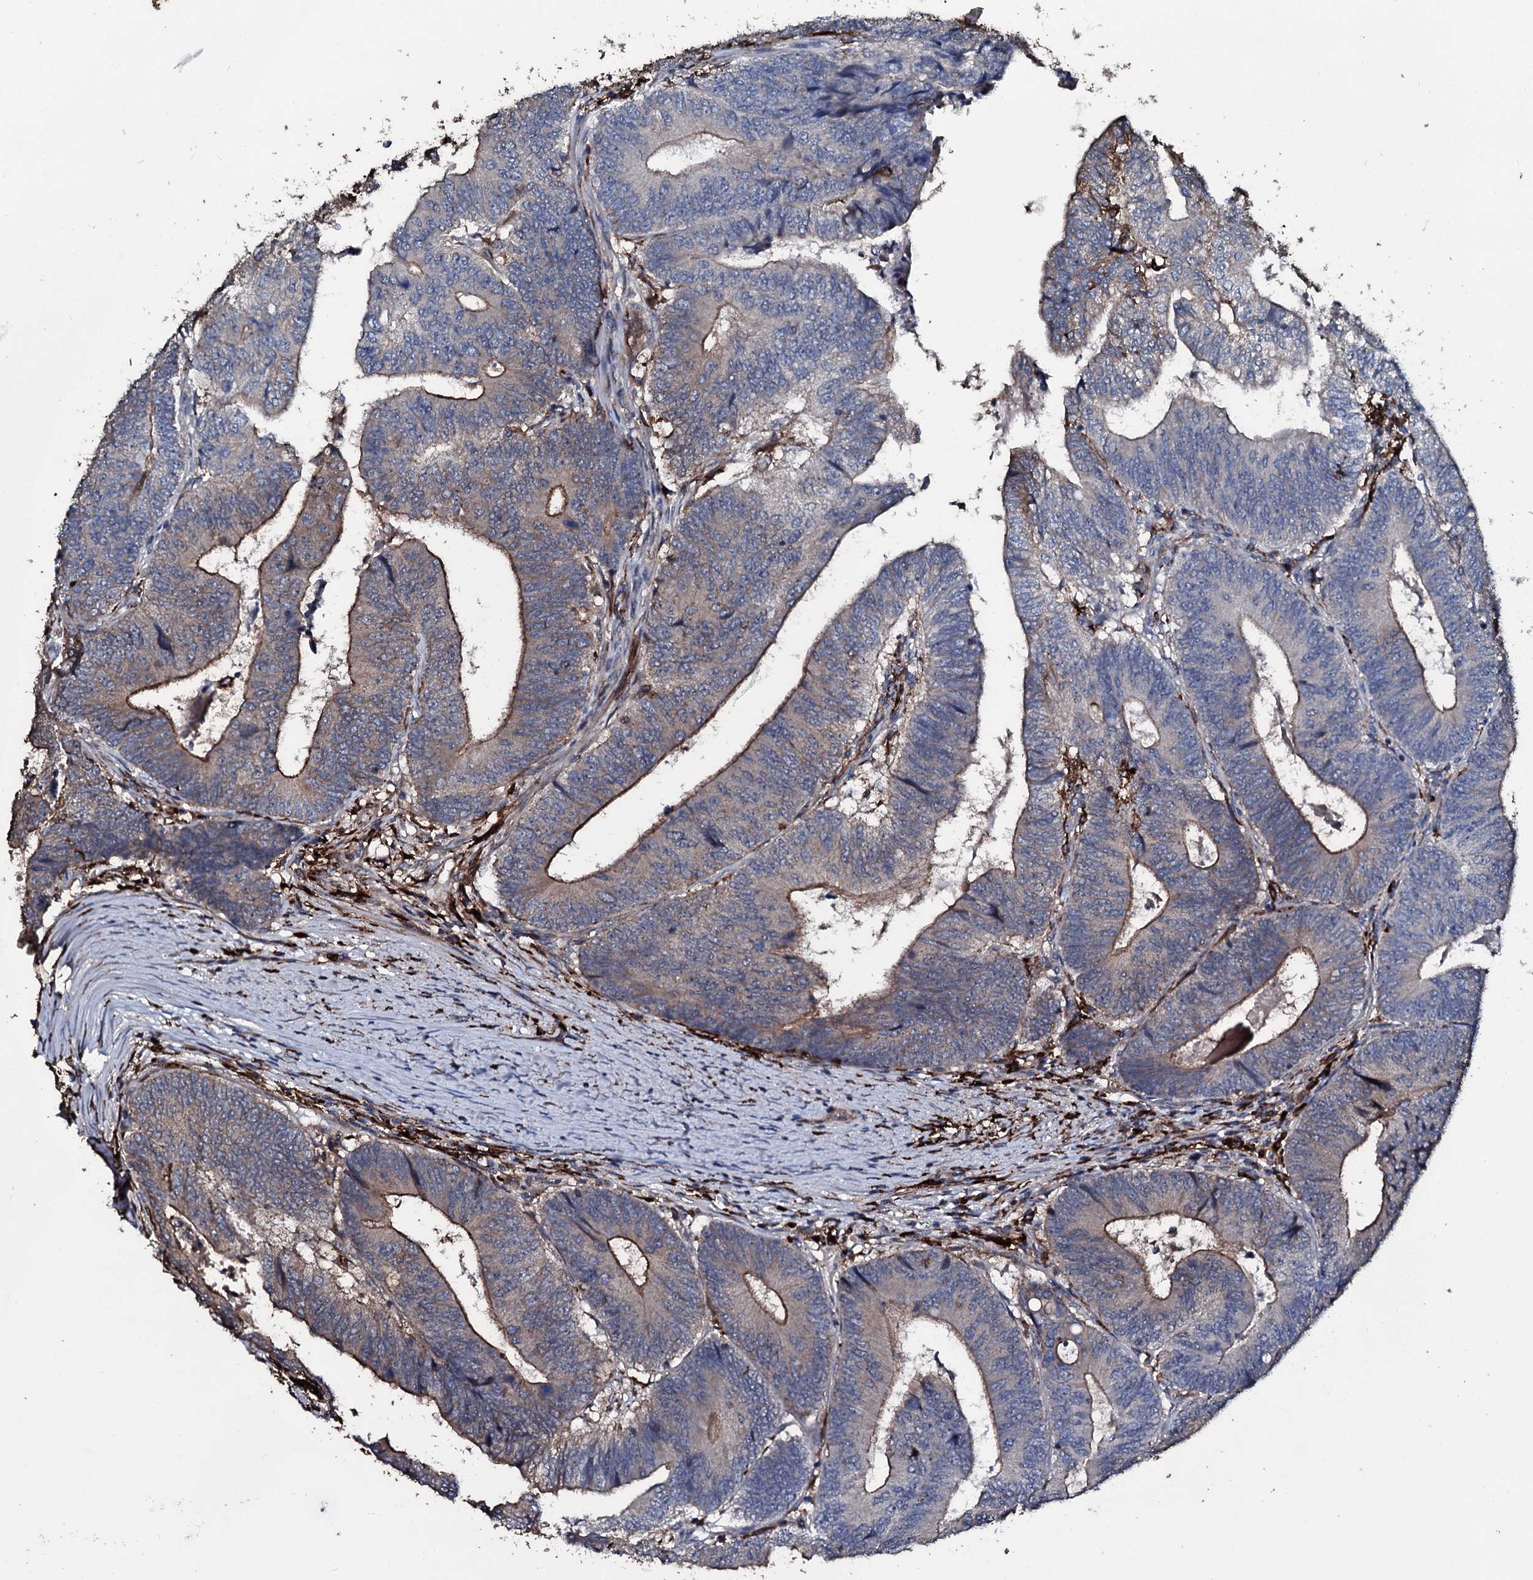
{"staining": {"intensity": "moderate", "quantity": "25%-75%", "location": "cytoplasmic/membranous"}, "tissue": "colorectal cancer", "cell_type": "Tumor cells", "image_type": "cancer", "snomed": [{"axis": "morphology", "description": "Adenocarcinoma, NOS"}, {"axis": "topography", "description": "Colon"}], "caption": "Moderate cytoplasmic/membranous expression is present in about 25%-75% of tumor cells in colorectal cancer (adenocarcinoma).", "gene": "TPGS2", "patient": {"sex": "female", "age": 67}}